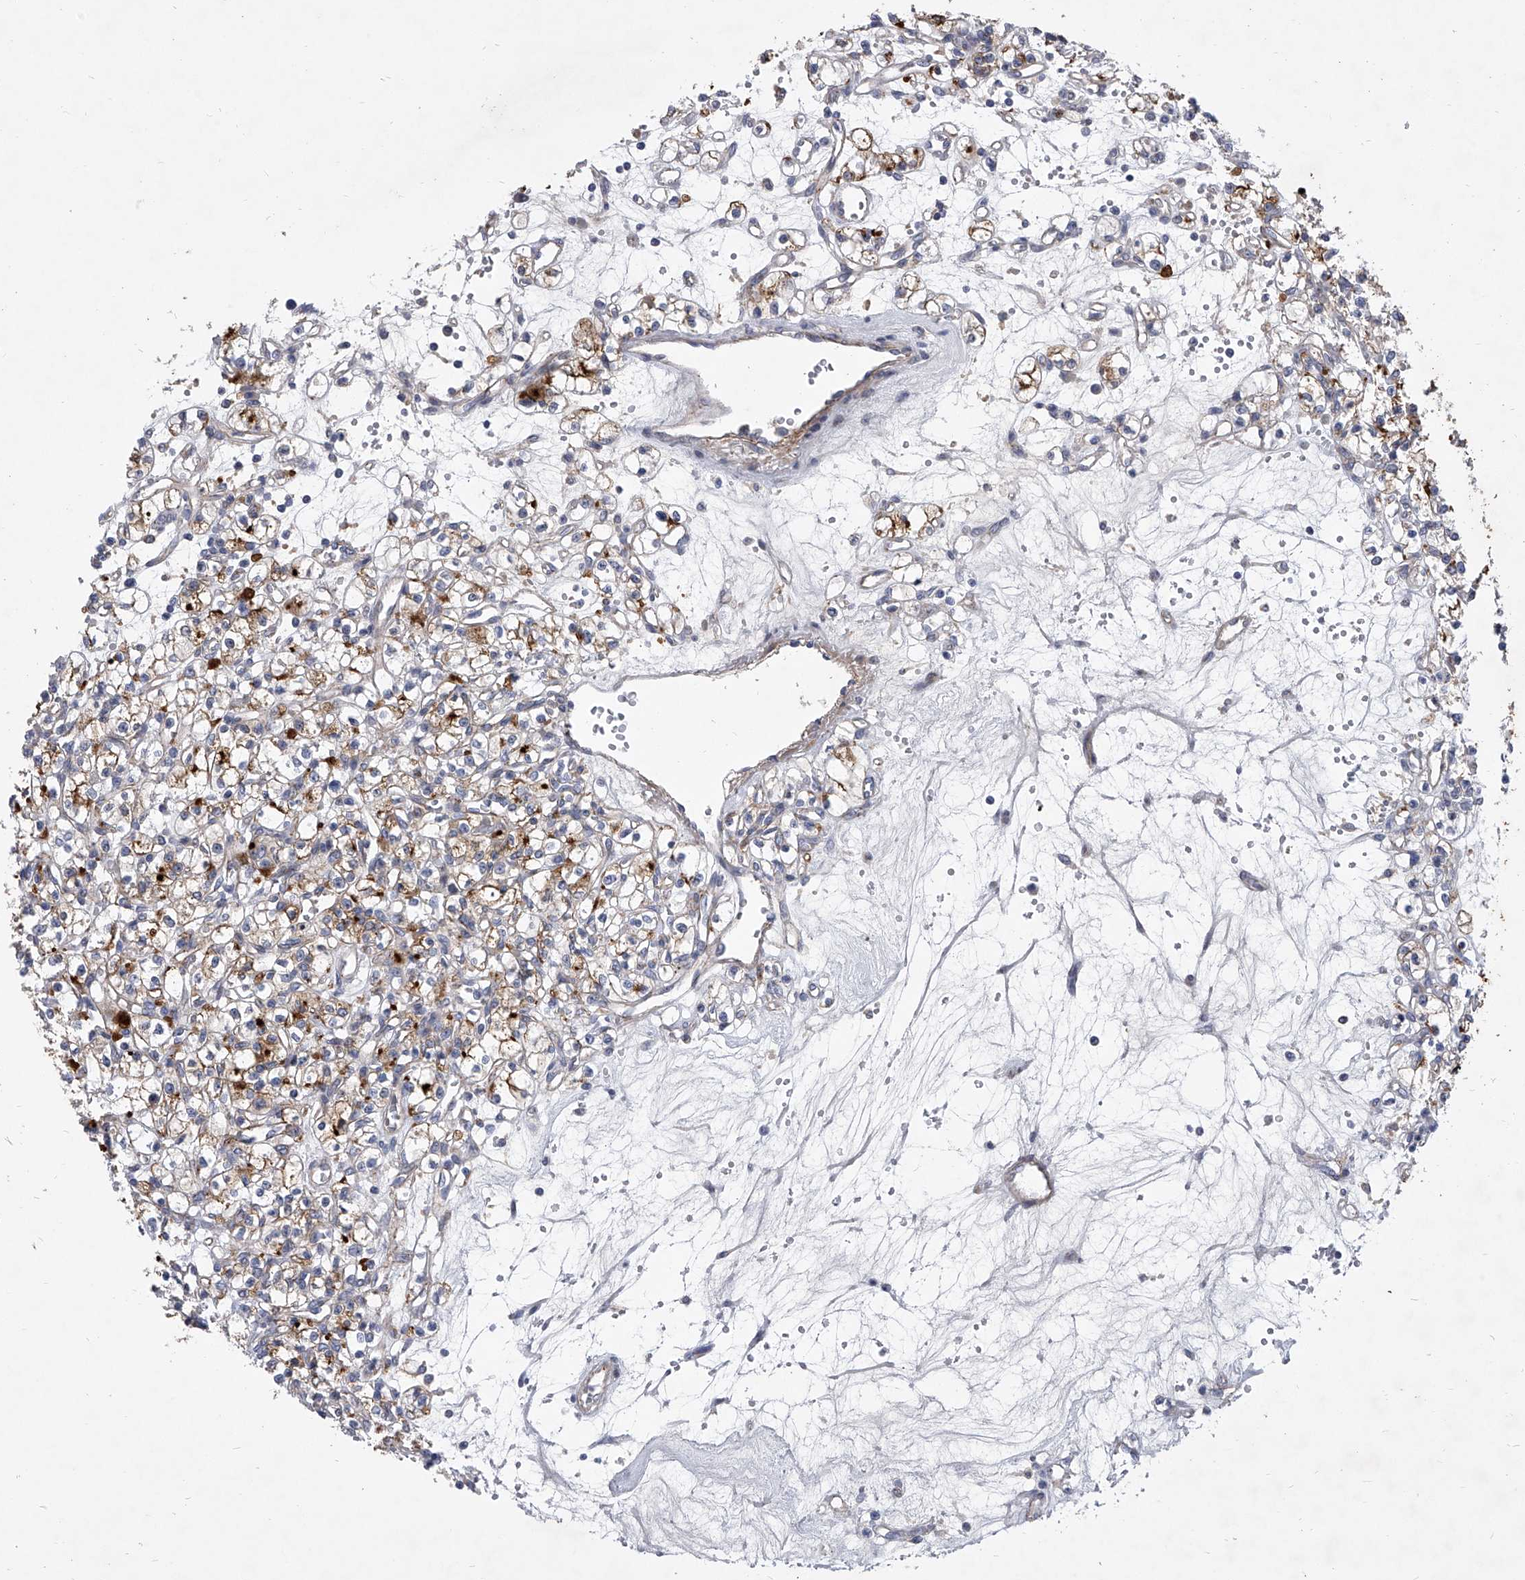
{"staining": {"intensity": "strong", "quantity": "25%-75%", "location": "cytoplasmic/membranous"}, "tissue": "renal cancer", "cell_type": "Tumor cells", "image_type": "cancer", "snomed": [{"axis": "morphology", "description": "Adenocarcinoma, NOS"}, {"axis": "topography", "description": "Kidney"}], "caption": "This is a histology image of immunohistochemistry staining of renal cancer (adenocarcinoma), which shows strong staining in the cytoplasmic/membranous of tumor cells.", "gene": "MINDY4", "patient": {"sex": "female", "age": 59}}